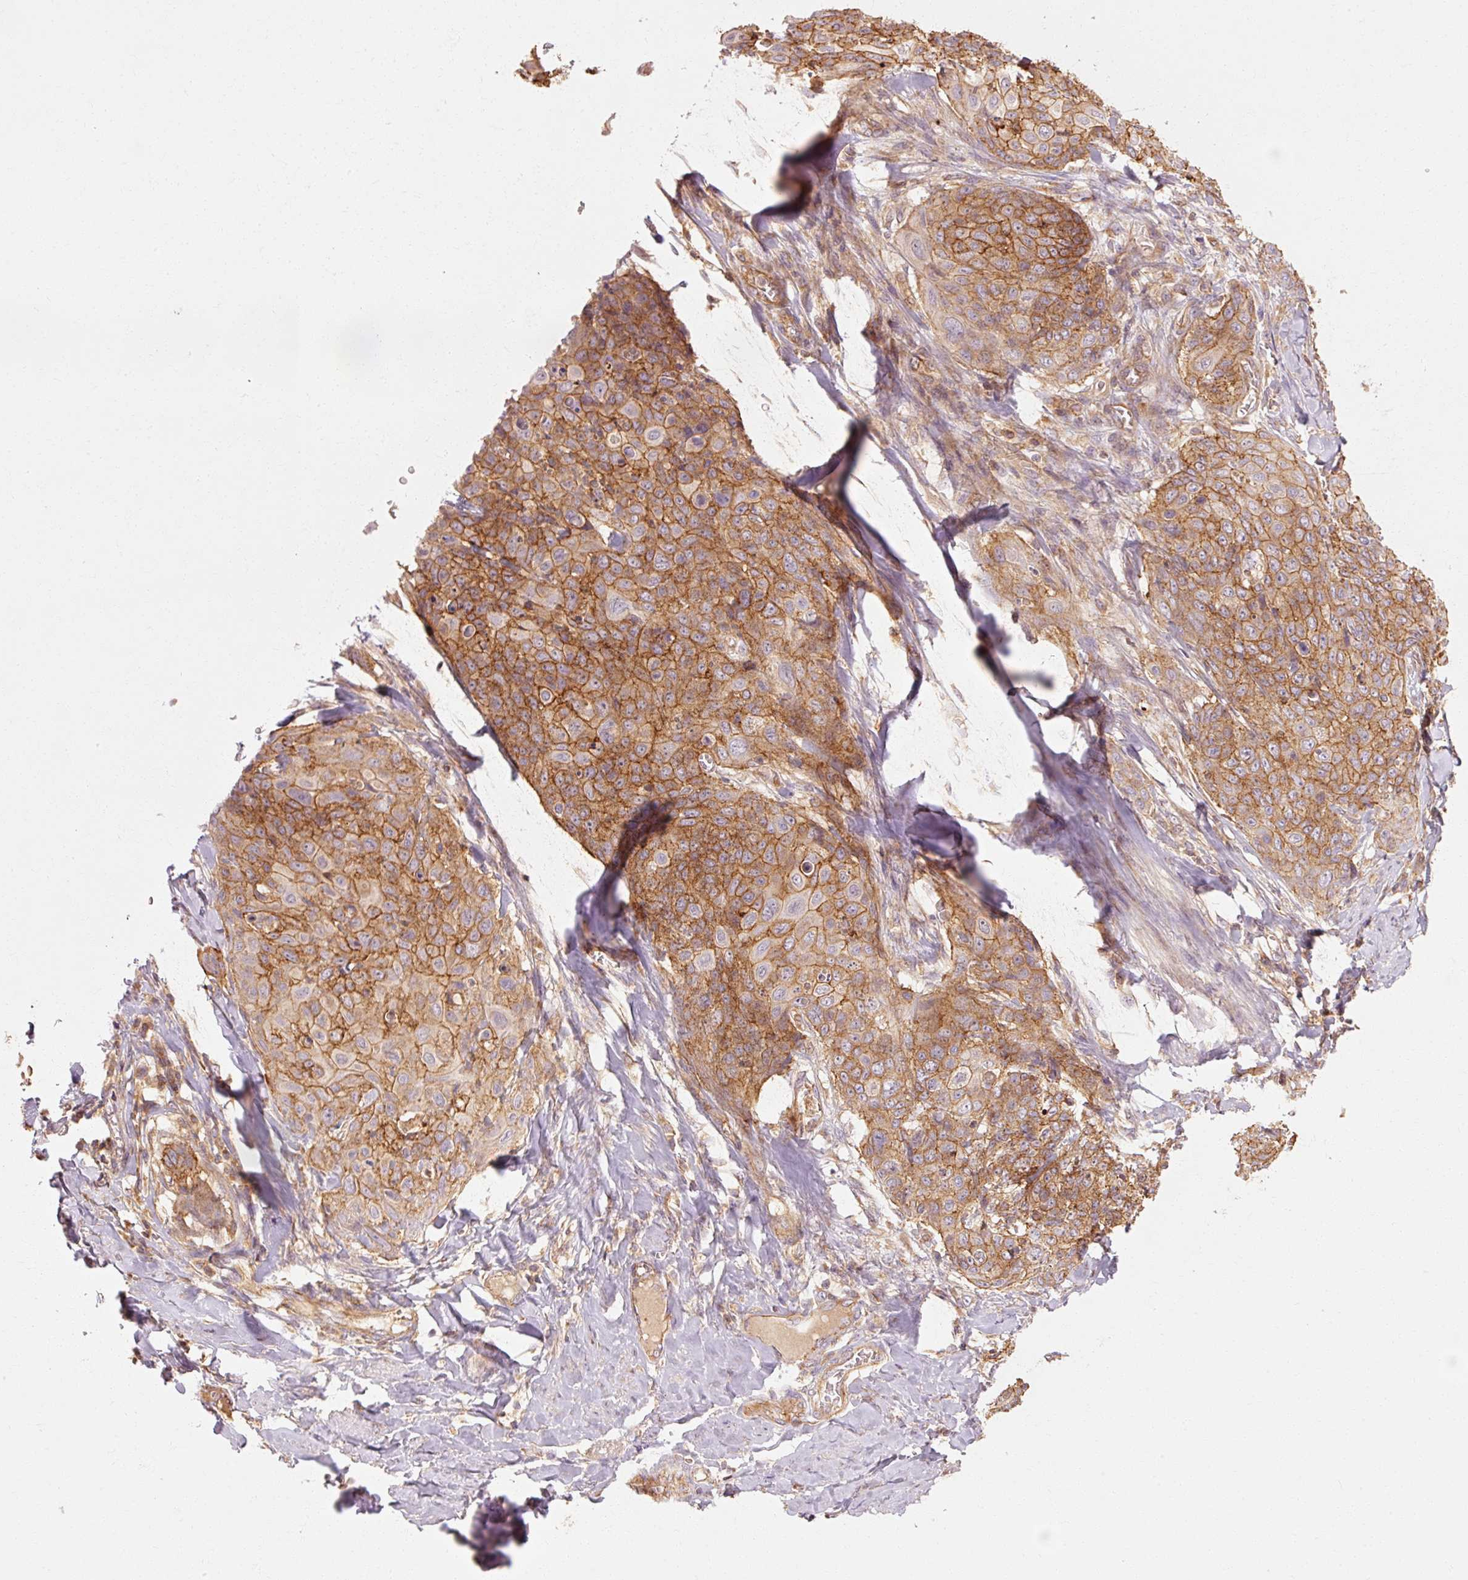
{"staining": {"intensity": "moderate", "quantity": ">75%", "location": "cytoplasmic/membranous"}, "tissue": "skin cancer", "cell_type": "Tumor cells", "image_type": "cancer", "snomed": [{"axis": "morphology", "description": "Squamous cell carcinoma, NOS"}, {"axis": "topography", "description": "Skin"}, {"axis": "topography", "description": "Vulva"}], "caption": "Tumor cells exhibit moderate cytoplasmic/membranous positivity in about >75% of cells in squamous cell carcinoma (skin).", "gene": "CTNNA1", "patient": {"sex": "female", "age": 85}}